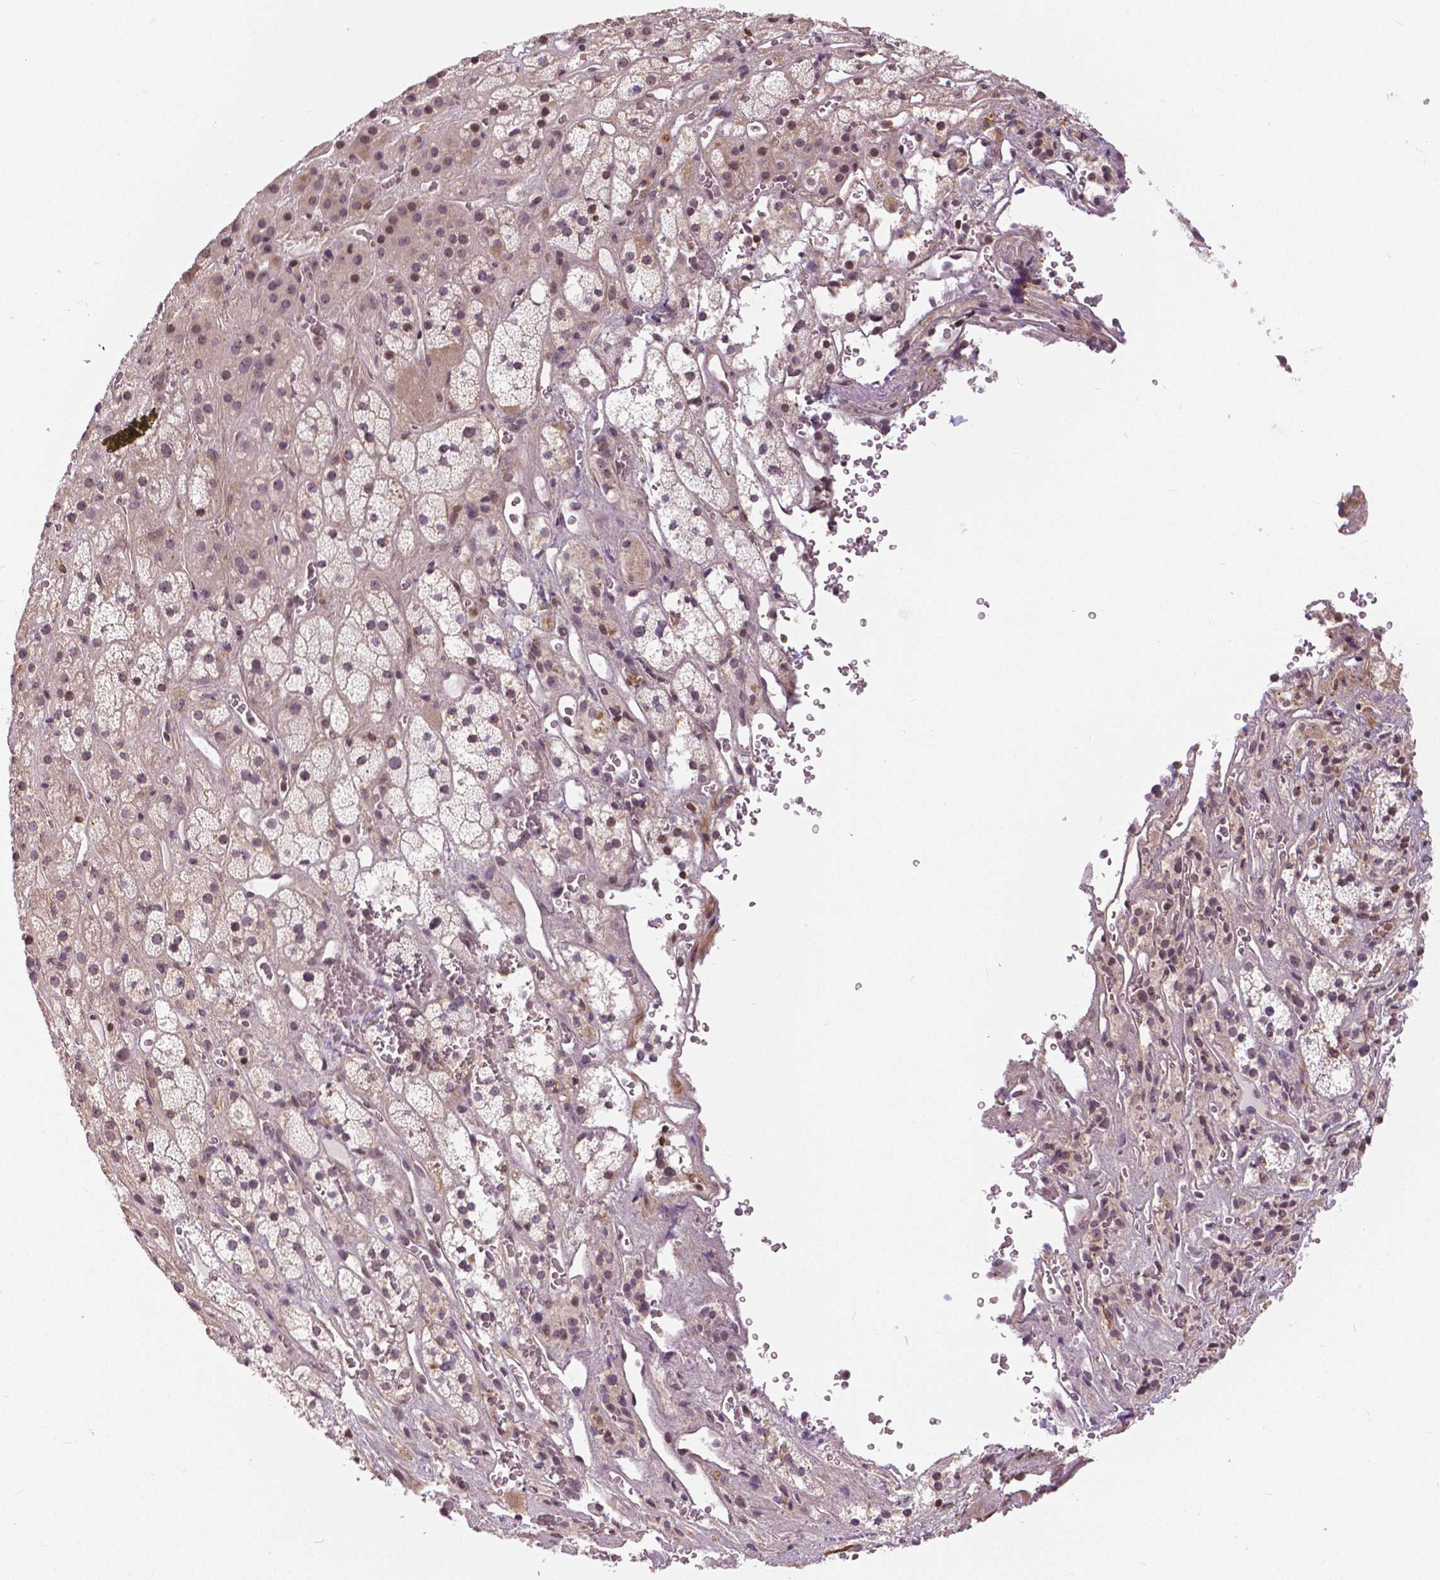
{"staining": {"intensity": "weak", "quantity": "<25%", "location": "nuclear"}, "tissue": "adrenal gland", "cell_type": "Glandular cells", "image_type": "normal", "snomed": [{"axis": "morphology", "description": "Normal tissue, NOS"}, {"axis": "topography", "description": "Adrenal gland"}], "caption": "The photomicrograph displays no staining of glandular cells in benign adrenal gland. Nuclei are stained in blue.", "gene": "ANXA13", "patient": {"sex": "male", "age": 57}}